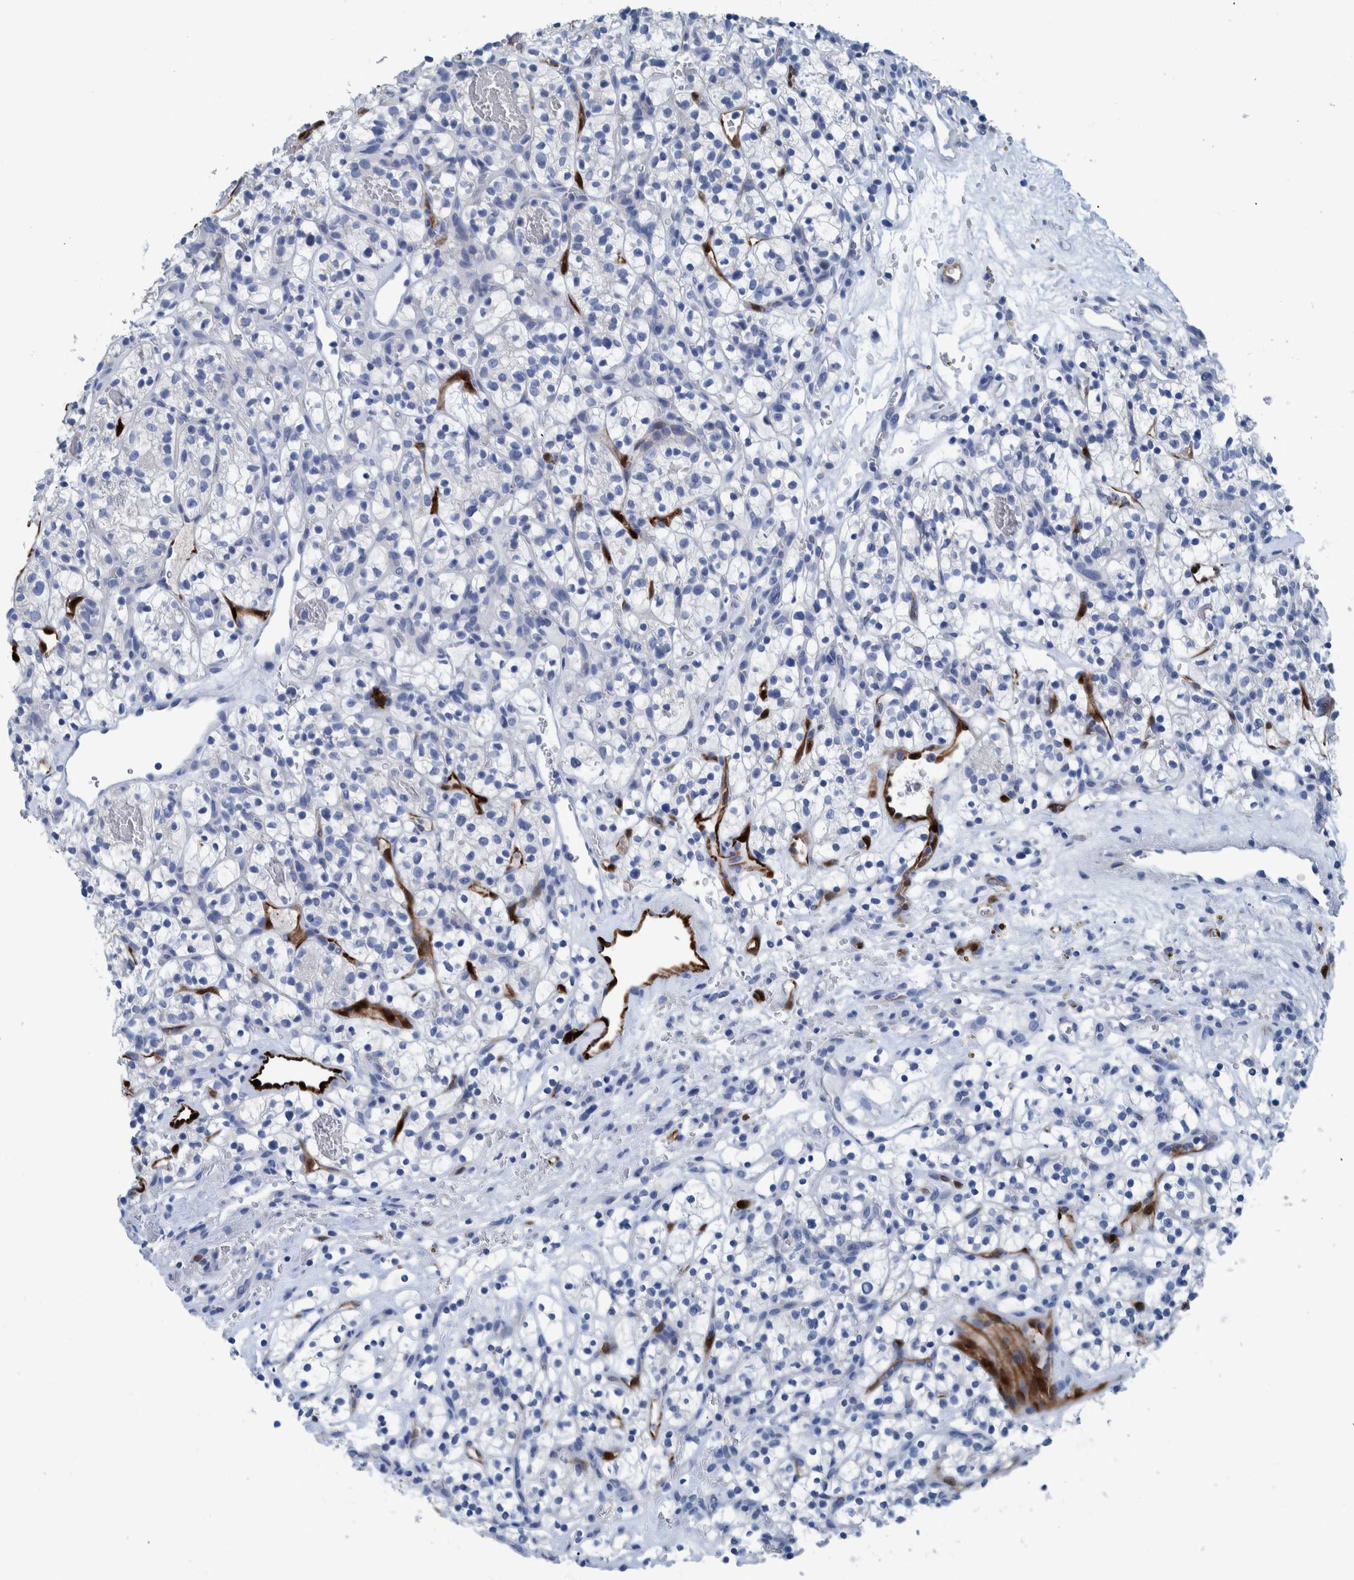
{"staining": {"intensity": "negative", "quantity": "none", "location": "none"}, "tissue": "renal cancer", "cell_type": "Tumor cells", "image_type": "cancer", "snomed": [{"axis": "morphology", "description": "Adenocarcinoma, NOS"}, {"axis": "topography", "description": "Kidney"}], "caption": "This is an immunohistochemistry (IHC) histopathology image of human renal cancer (adenocarcinoma). There is no expression in tumor cells.", "gene": "IDO1", "patient": {"sex": "female", "age": 57}}